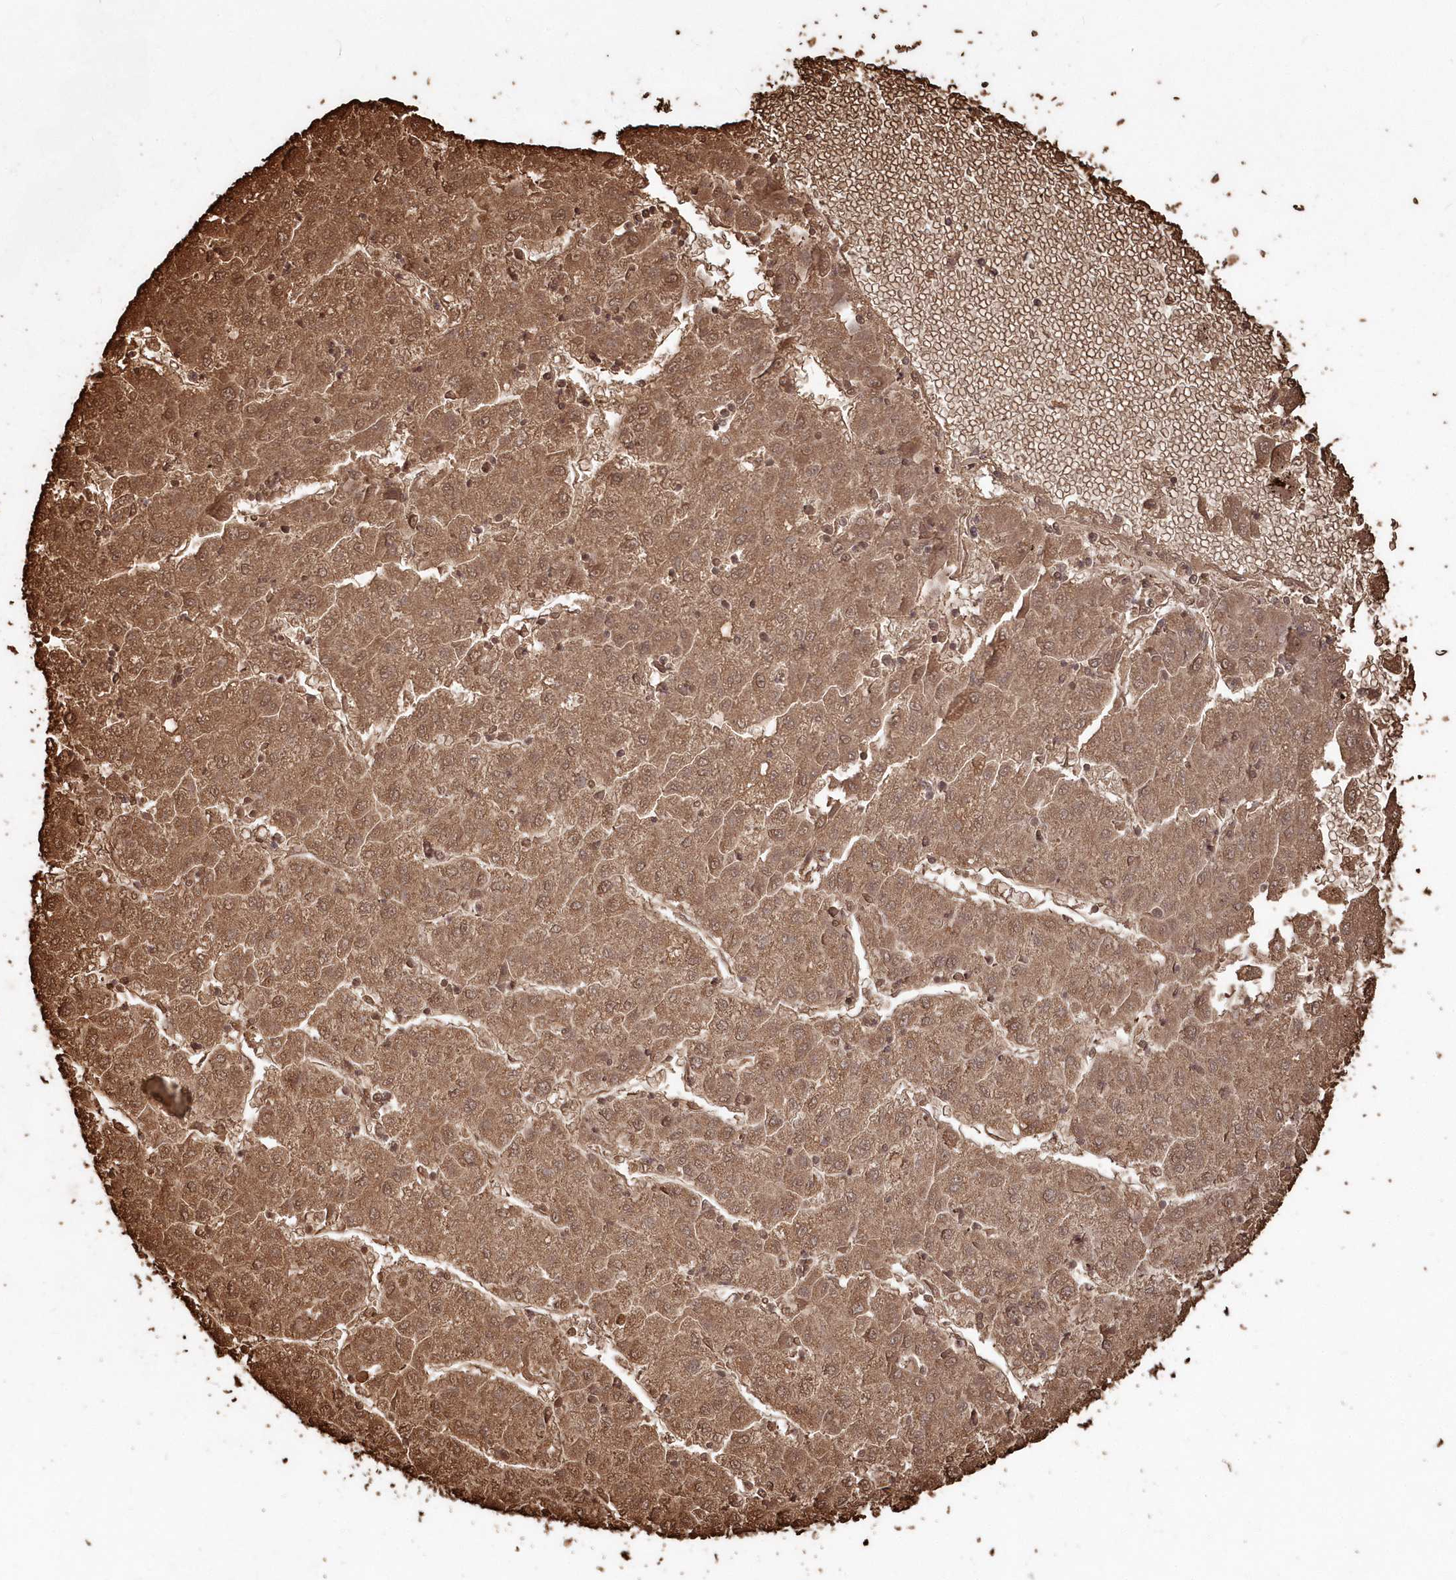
{"staining": {"intensity": "moderate", "quantity": ">75%", "location": "cytoplasmic/membranous,nuclear"}, "tissue": "liver cancer", "cell_type": "Tumor cells", "image_type": "cancer", "snomed": [{"axis": "morphology", "description": "Carcinoma, Hepatocellular, NOS"}, {"axis": "topography", "description": "Liver"}], "caption": "Liver cancer stained for a protein (brown) reveals moderate cytoplasmic/membranous and nuclear positive staining in approximately >75% of tumor cells.", "gene": "SERINC1", "patient": {"sex": "male", "age": 72}}